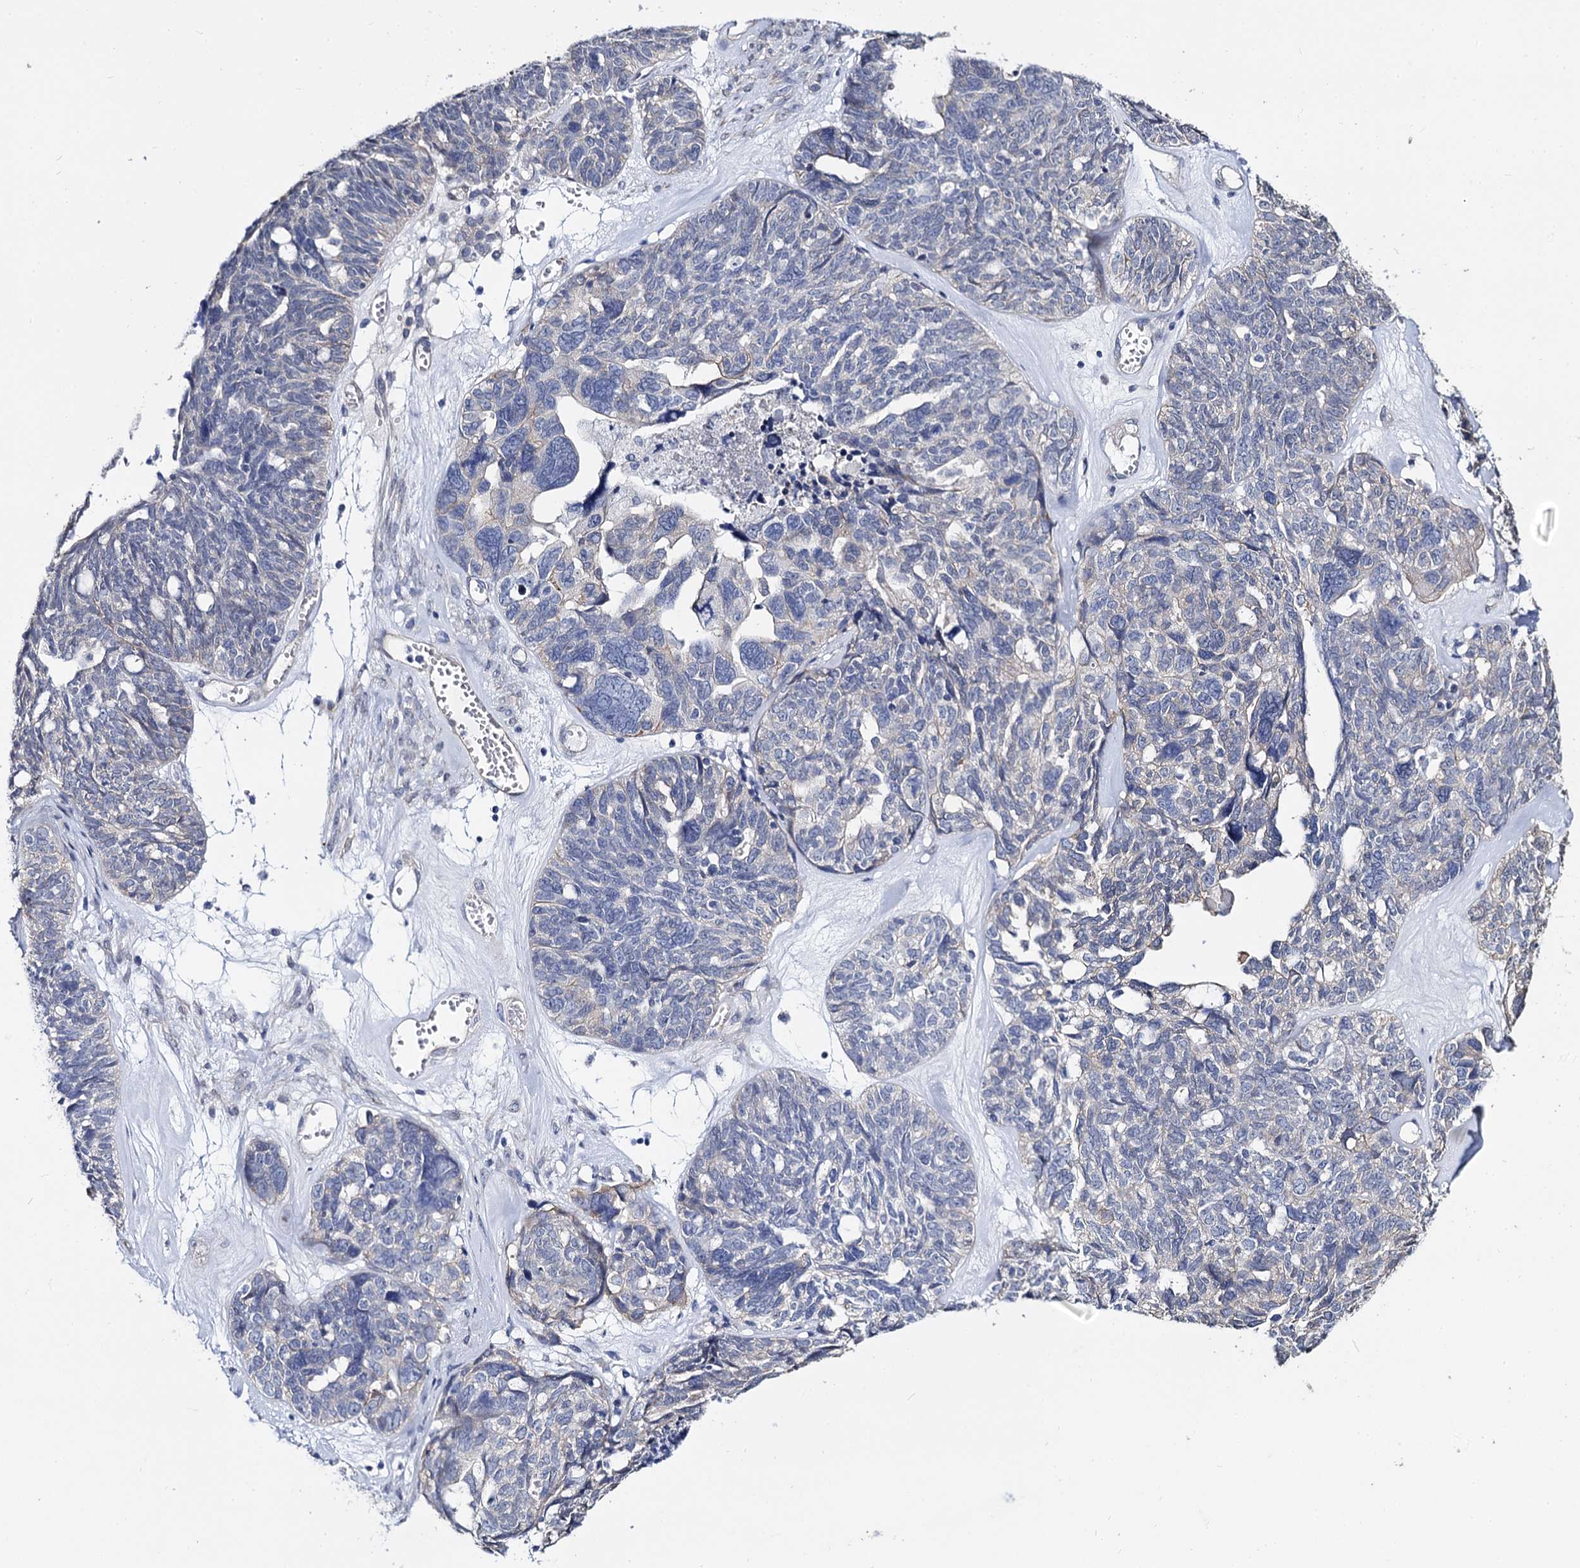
{"staining": {"intensity": "negative", "quantity": "none", "location": "none"}, "tissue": "ovarian cancer", "cell_type": "Tumor cells", "image_type": "cancer", "snomed": [{"axis": "morphology", "description": "Cystadenocarcinoma, serous, NOS"}, {"axis": "topography", "description": "Ovary"}], "caption": "A high-resolution photomicrograph shows immunohistochemistry staining of serous cystadenocarcinoma (ovarian), which displays no significant expression in tumor cells.", "gene": "CBFB", "patient": {"sex": "female", "age": 79}}